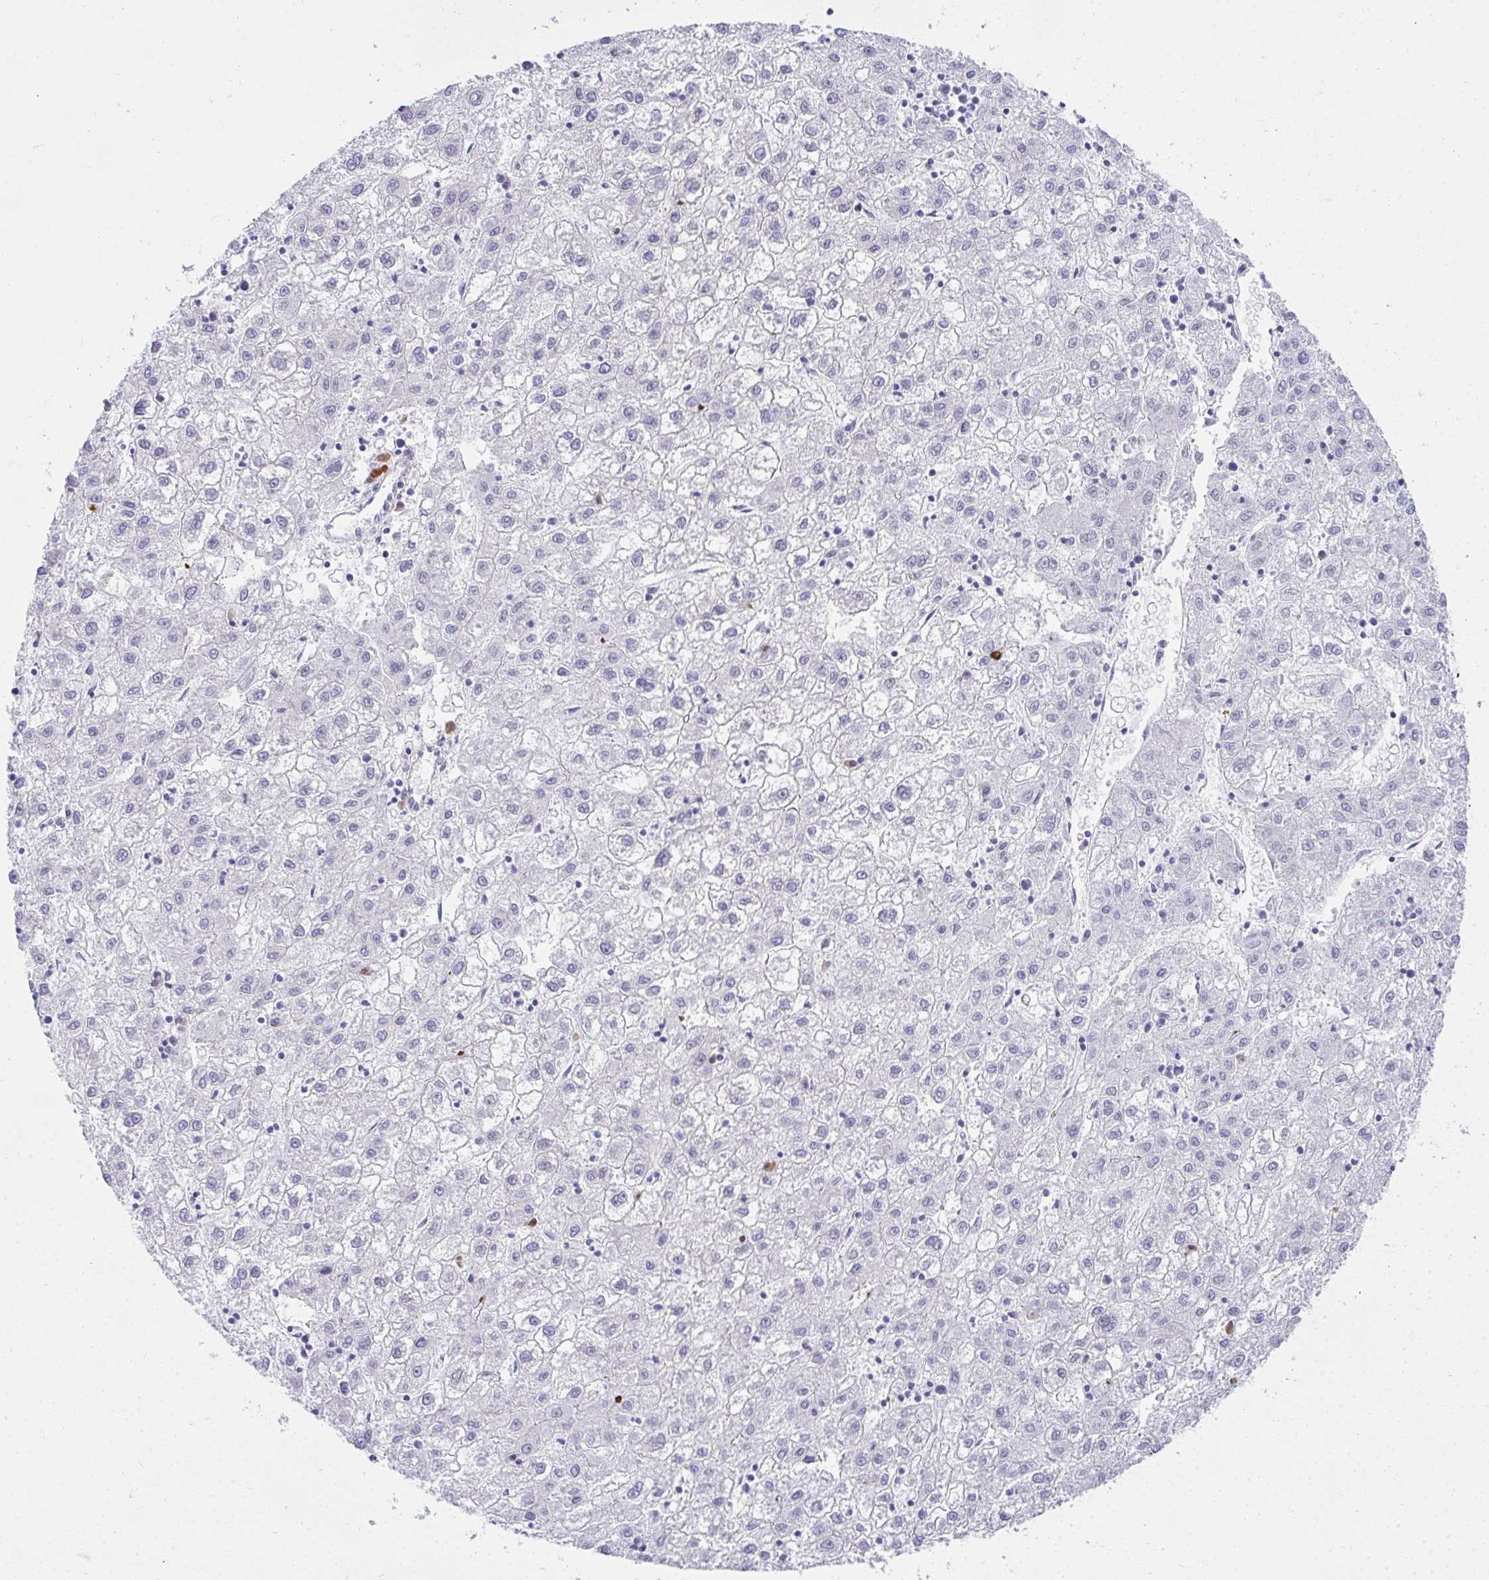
{"staining": {"intensity": "negative", "quantity": "none", "location": "none"}, "tissue": "liver cancer", "cell_type": "Tumor cells", "image_type": "cancer", "snomed": [{"axis": "morphology", "description": "Carcinoma, Hepatocellular, NOS"}, {"axis": "topography", "description": "Liver"}], "caption": "Protein analysis of liver hepatocellular carcinoma reveals no significant expression in tumor cells. The staining is performed using DAB (3,3'-diaminobenzidine) brown chromogen with nuclei counter-stained in using hematoxylin.", "gene": "PUS7L", "patient": {"sex": "male", "age": 72}}